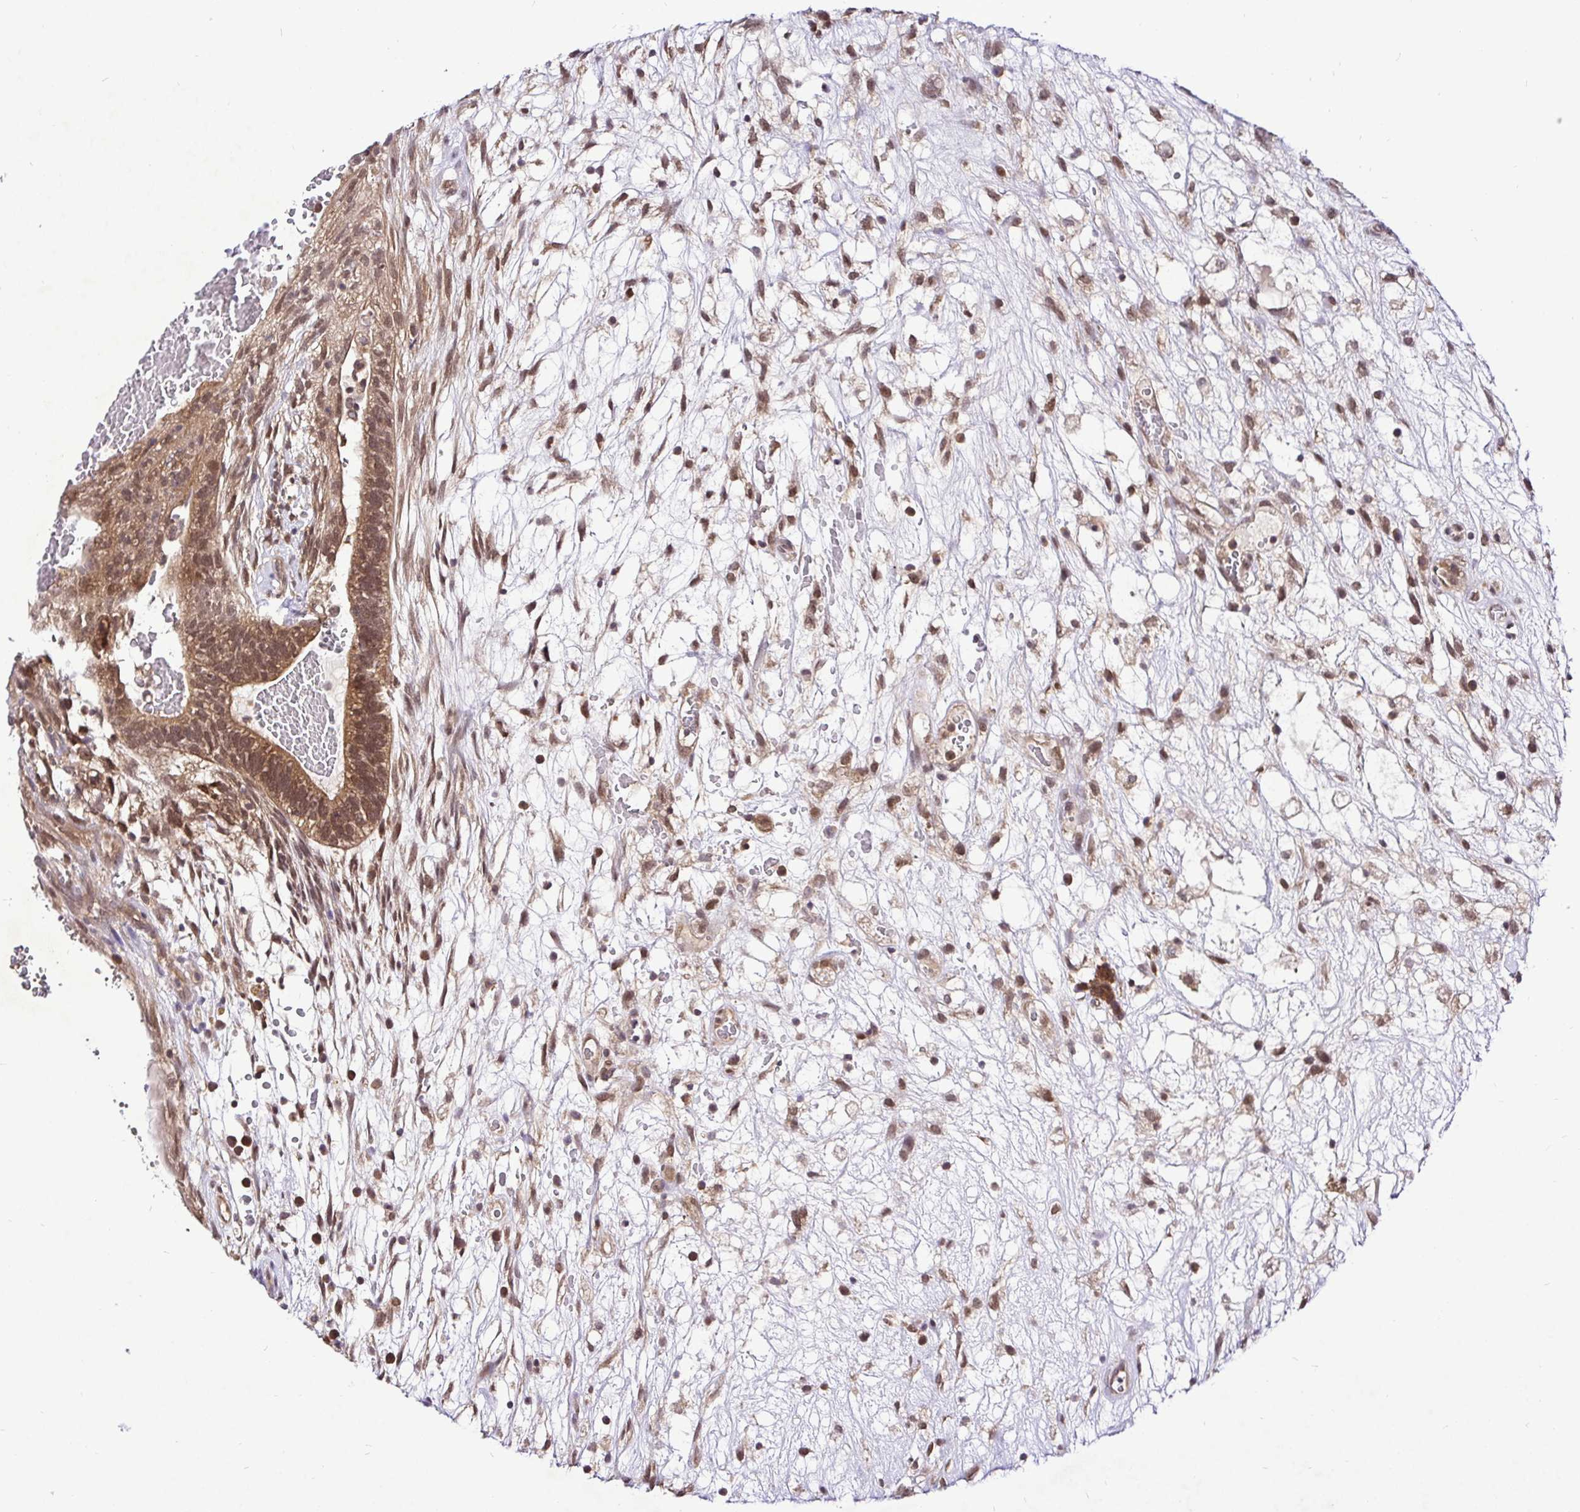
{"staining": {"intensity": "moderate", "quantity": ">75%", "location": "cytoplasmic/membranous,nuclear"}, "tissue": "testis cancer", "cell_type": "Tumor cells", "image_type": "cancer", "snomed": [{"axis": "morphology", "description": "Normal tissue, NOS"}, {"axis": "morphology", "description": "Carcinoma, Embryonal, NOS"}, {"axis": "topography", "description": "Testis"}], "caption": "Human embryonal carcinoma (testis) stained with a brown dye displays moderate cytoplasmic/membranous and nuclear positive expression in about >75% of tumor cells.", "gene": "UBE2M", "patient": {"sex": "male", "age": 32}}